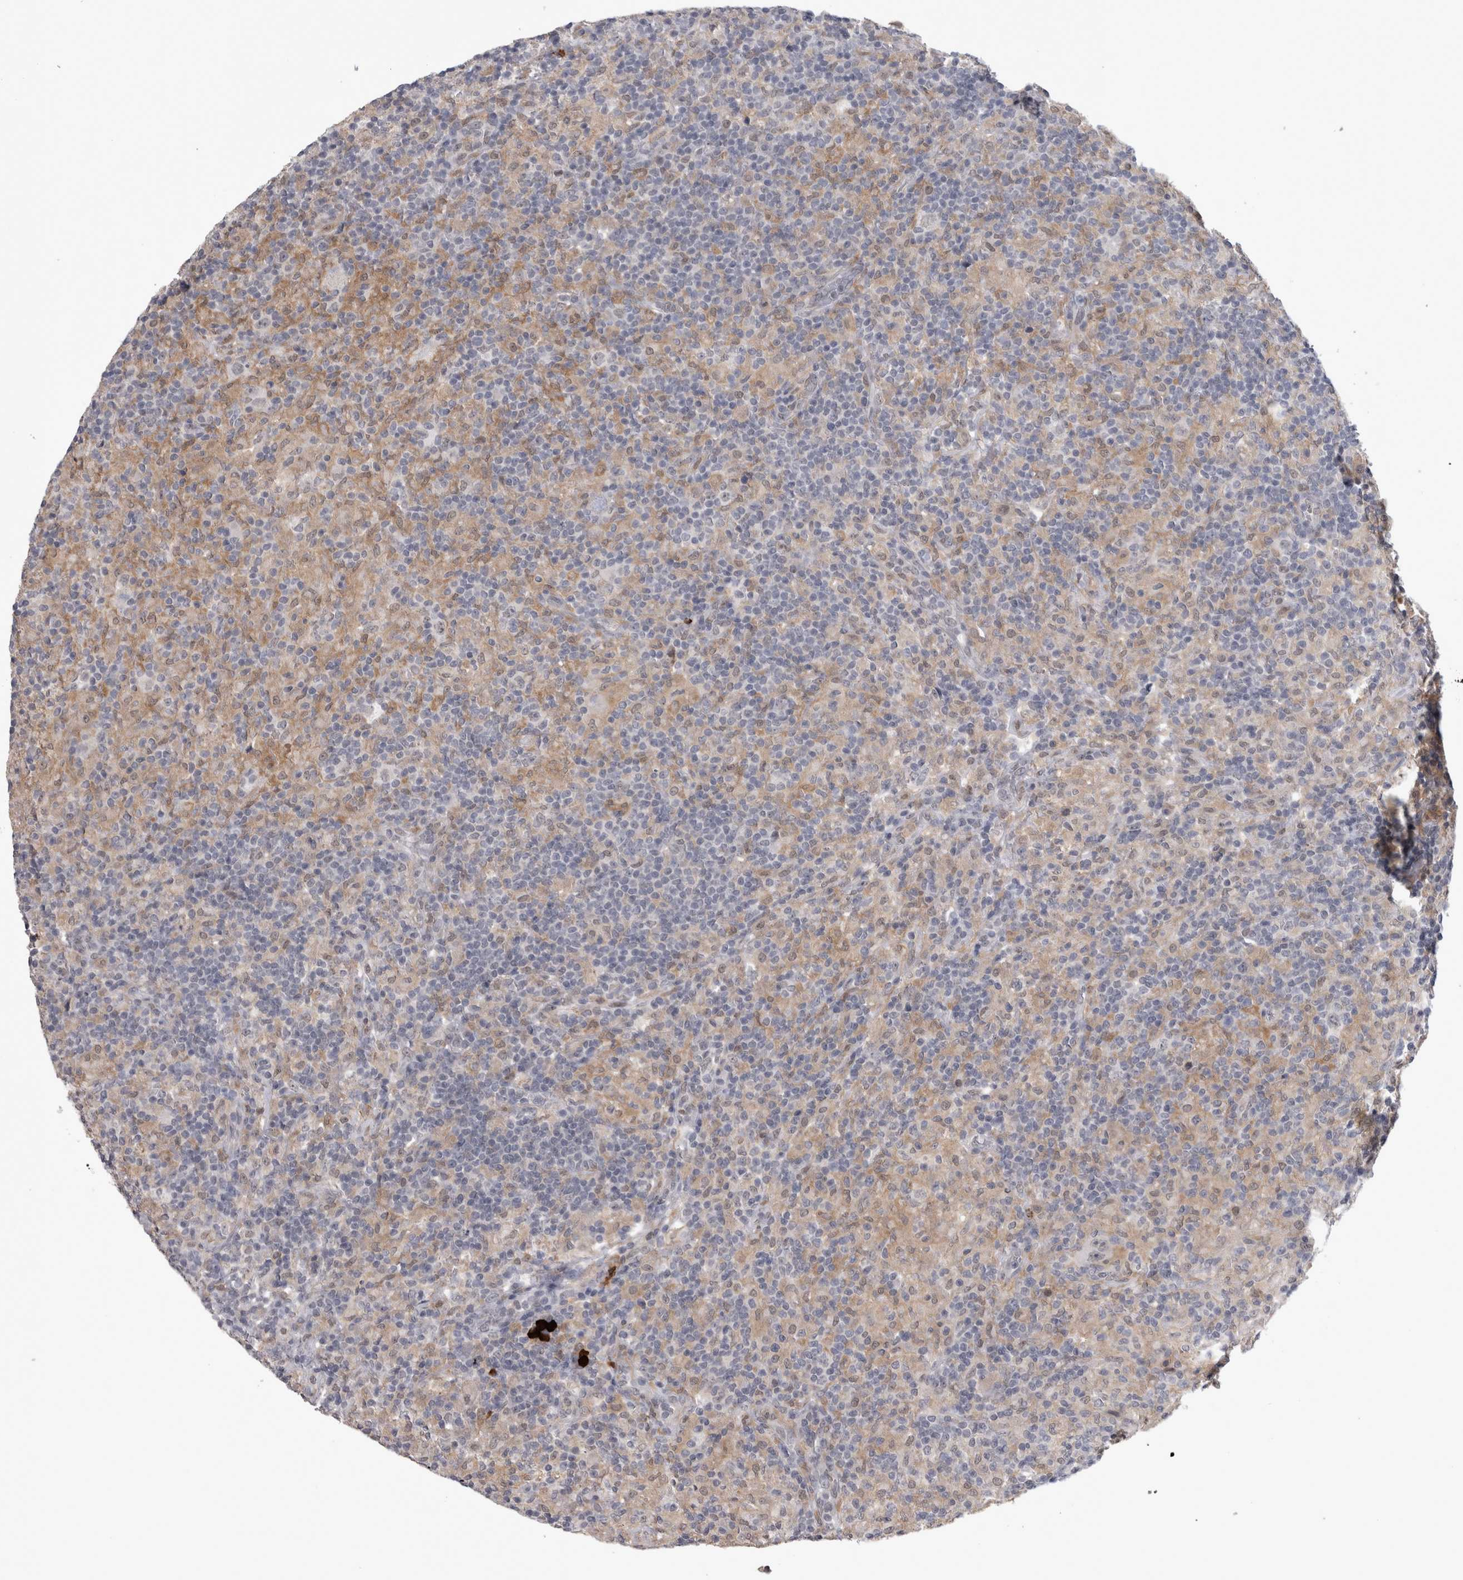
{"staining": {"intensity": "negative", "quantity": "none", "location": "none"}, "tissue": "lymphoma", "cell_type": "Tumor cells", "image_type": "cancer", "snomed": [{"axis": "morphology", "description": "Hodgkin's disease, NOS"}, {"axis": "topography", "description": "Lymph node"}], "caption": "IHC photomicrograph of Hodgkin's disease stained for a protein (brown), which reveals no positivity in tumor cells. Brightfield microscopy of immunohistochemistry (IHC) stained with DAB (3,3'-diaminobenzidine) (brown) and hematoxylin (blue), captured at high magnification.", "gene": "PEBP4", "patient": {"sex": "male", "age": 70}}